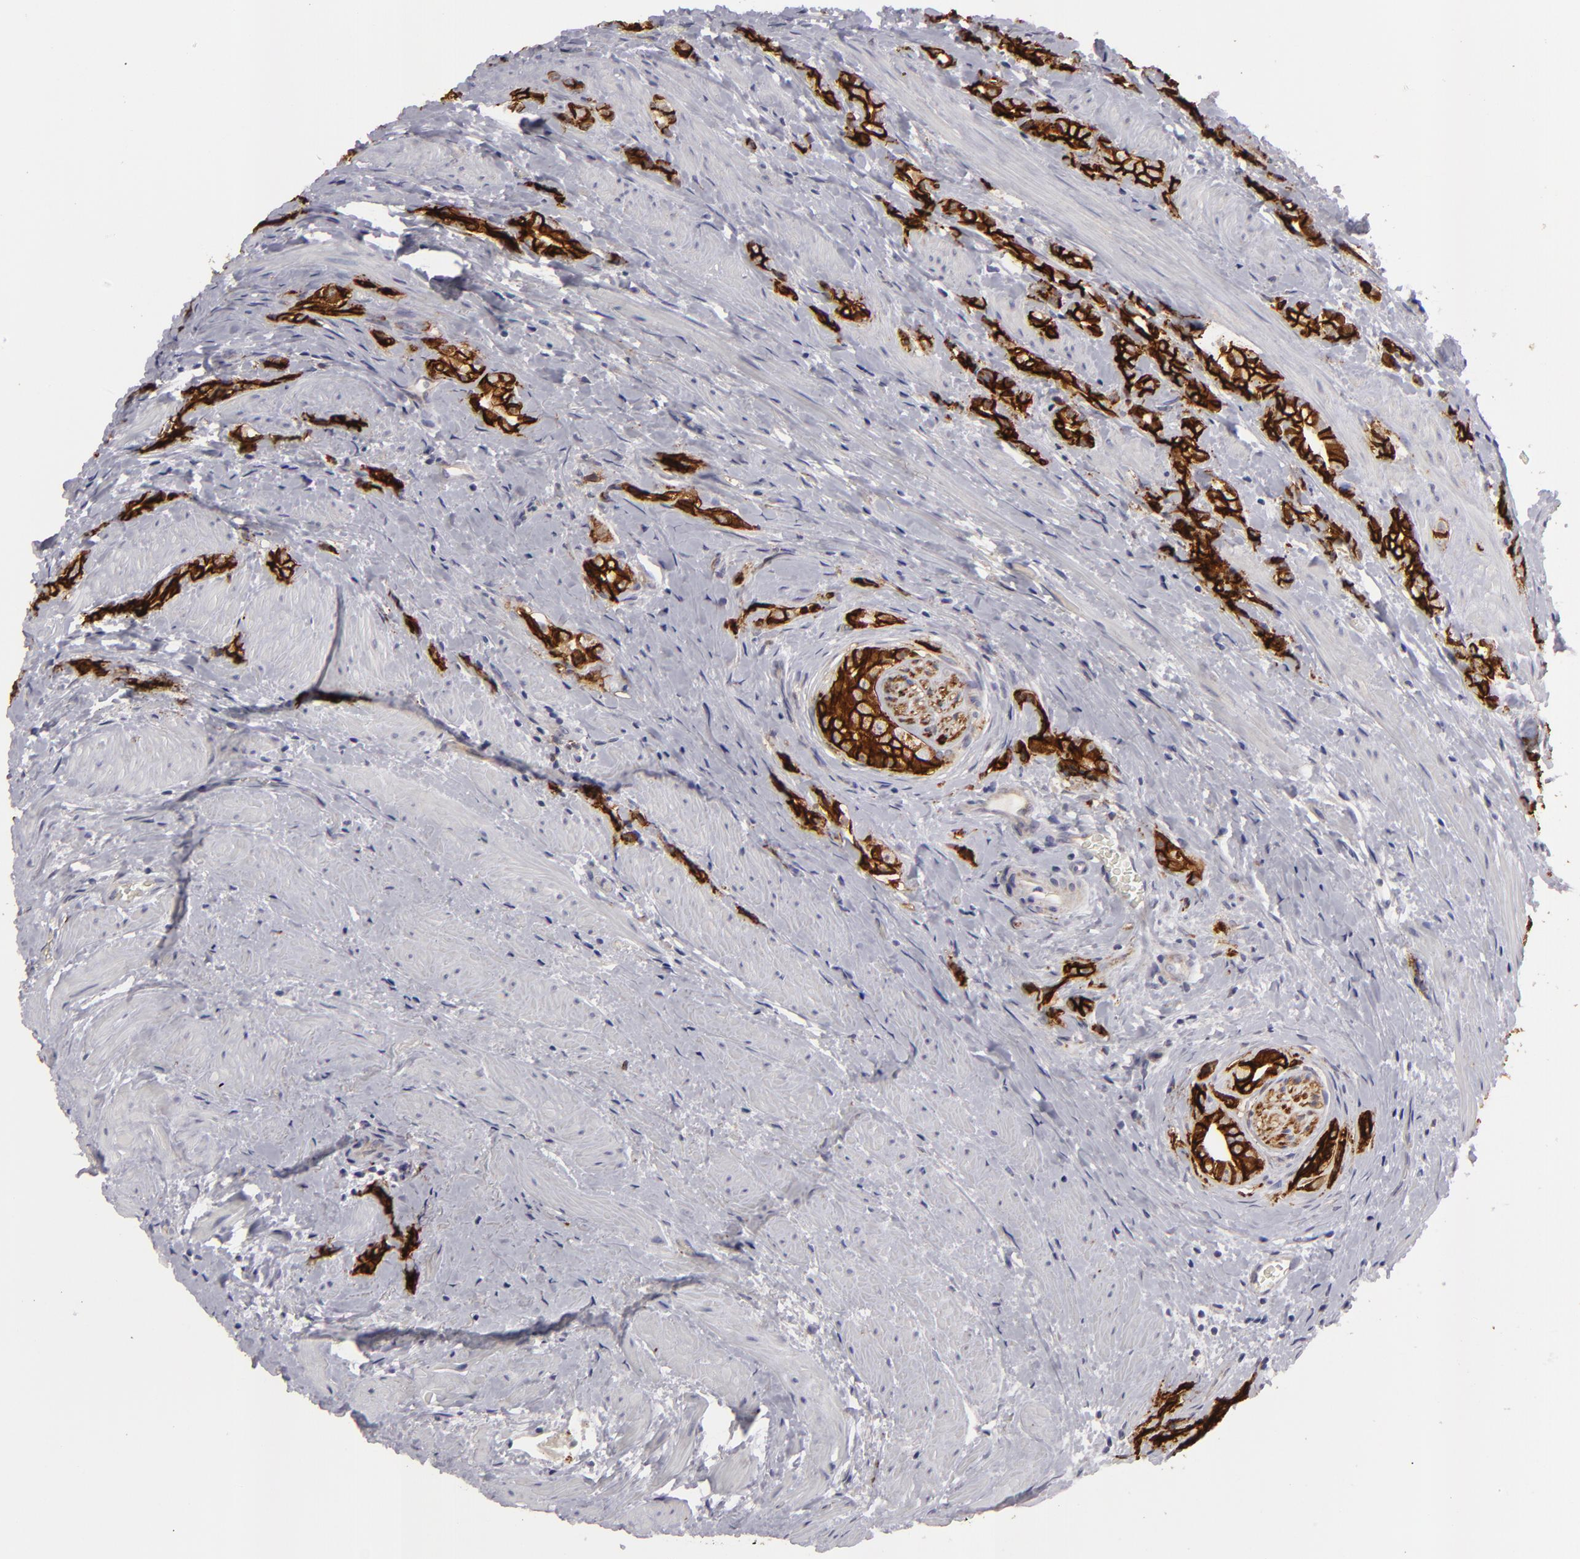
{"staining": {"intensity": "strong", "quantity": ">75%", "location": "cytoplasmic/membranous"}, "tissue": "prostate cancer", "cell_type": "Tumor cells", "image_type": "cancer", "snomed": [{"axis": "morphology", "description": "Adenocarcinoma, Medium grade"}, {"axis": "topography", "description": "Prostate"}], "caption": "IHC staining of prostate cancer, which exhibits high levels of strong cytoplasmic/membranous expression in approximately >75% of tumor cells indicating strong cytoplasmic/membranous protein positivity. The staining was performed using DAB (3,3'-diaminobenzidine) (brown) for protein detection and nuclei were counterstained in hematoxylin (blue).", "gene": "ALCAM", "patient": {"sex": "male", "age": 59}}